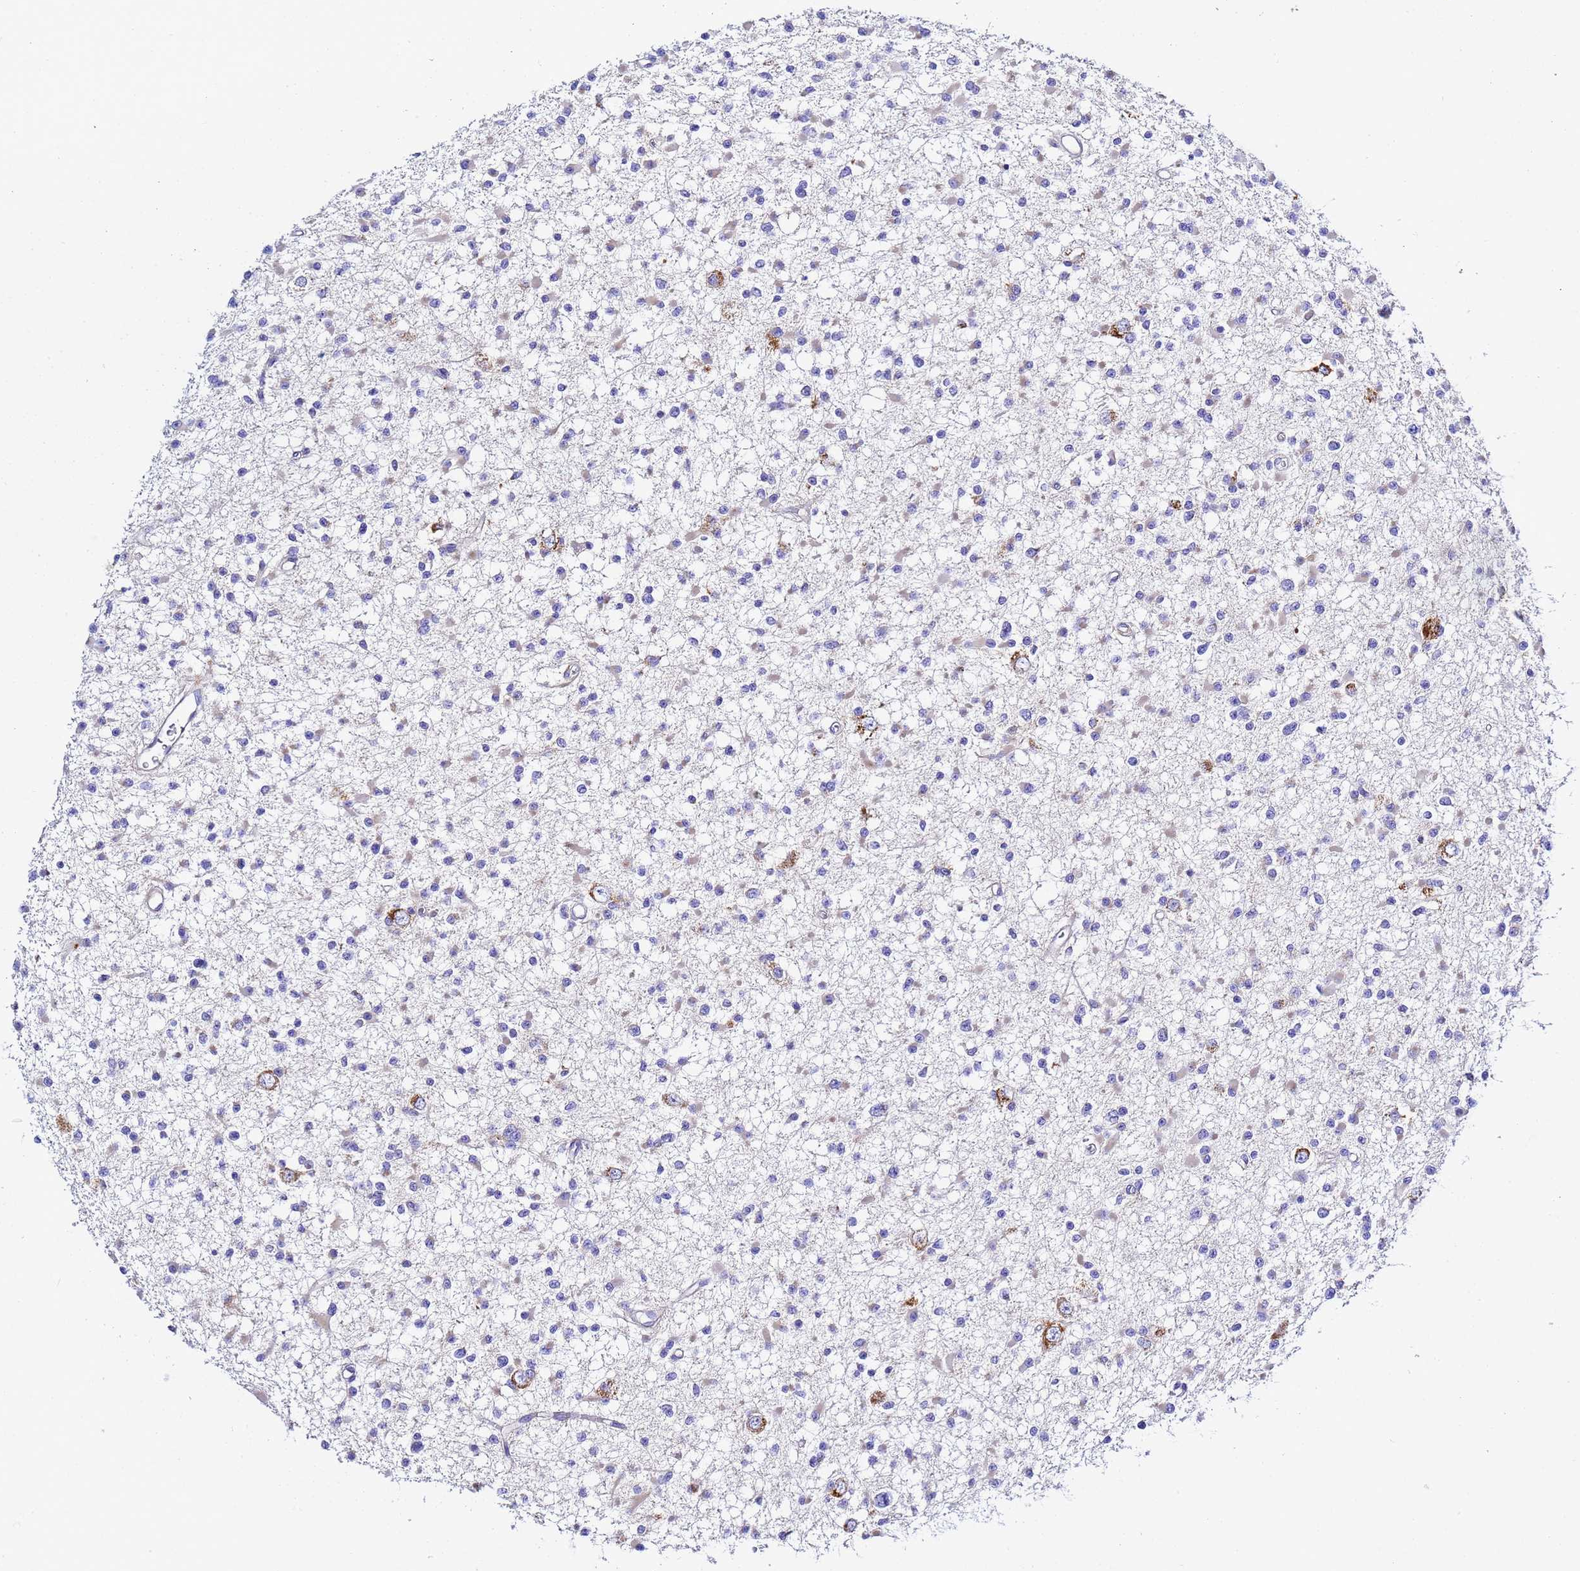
{"staining": {"intensity": "negative", "quantity": "none", "location": "none"}, "tissue": "glioma", "cell_type": "Tumor cells", "image_type": "cancer", "snomed": [{"axis": "morphology", "description": "Glioma, malignant, Low grade"}, {"axis": "topography", "description": "Brain"}], "caption": "High power microscopy photomicrograph of an IHC histopathology image of malignant glioma (low-grade), revealing no significant expression in tumor cells.", "gene": "VTI1B", "patient": {"sex": "female", "age": 22}}